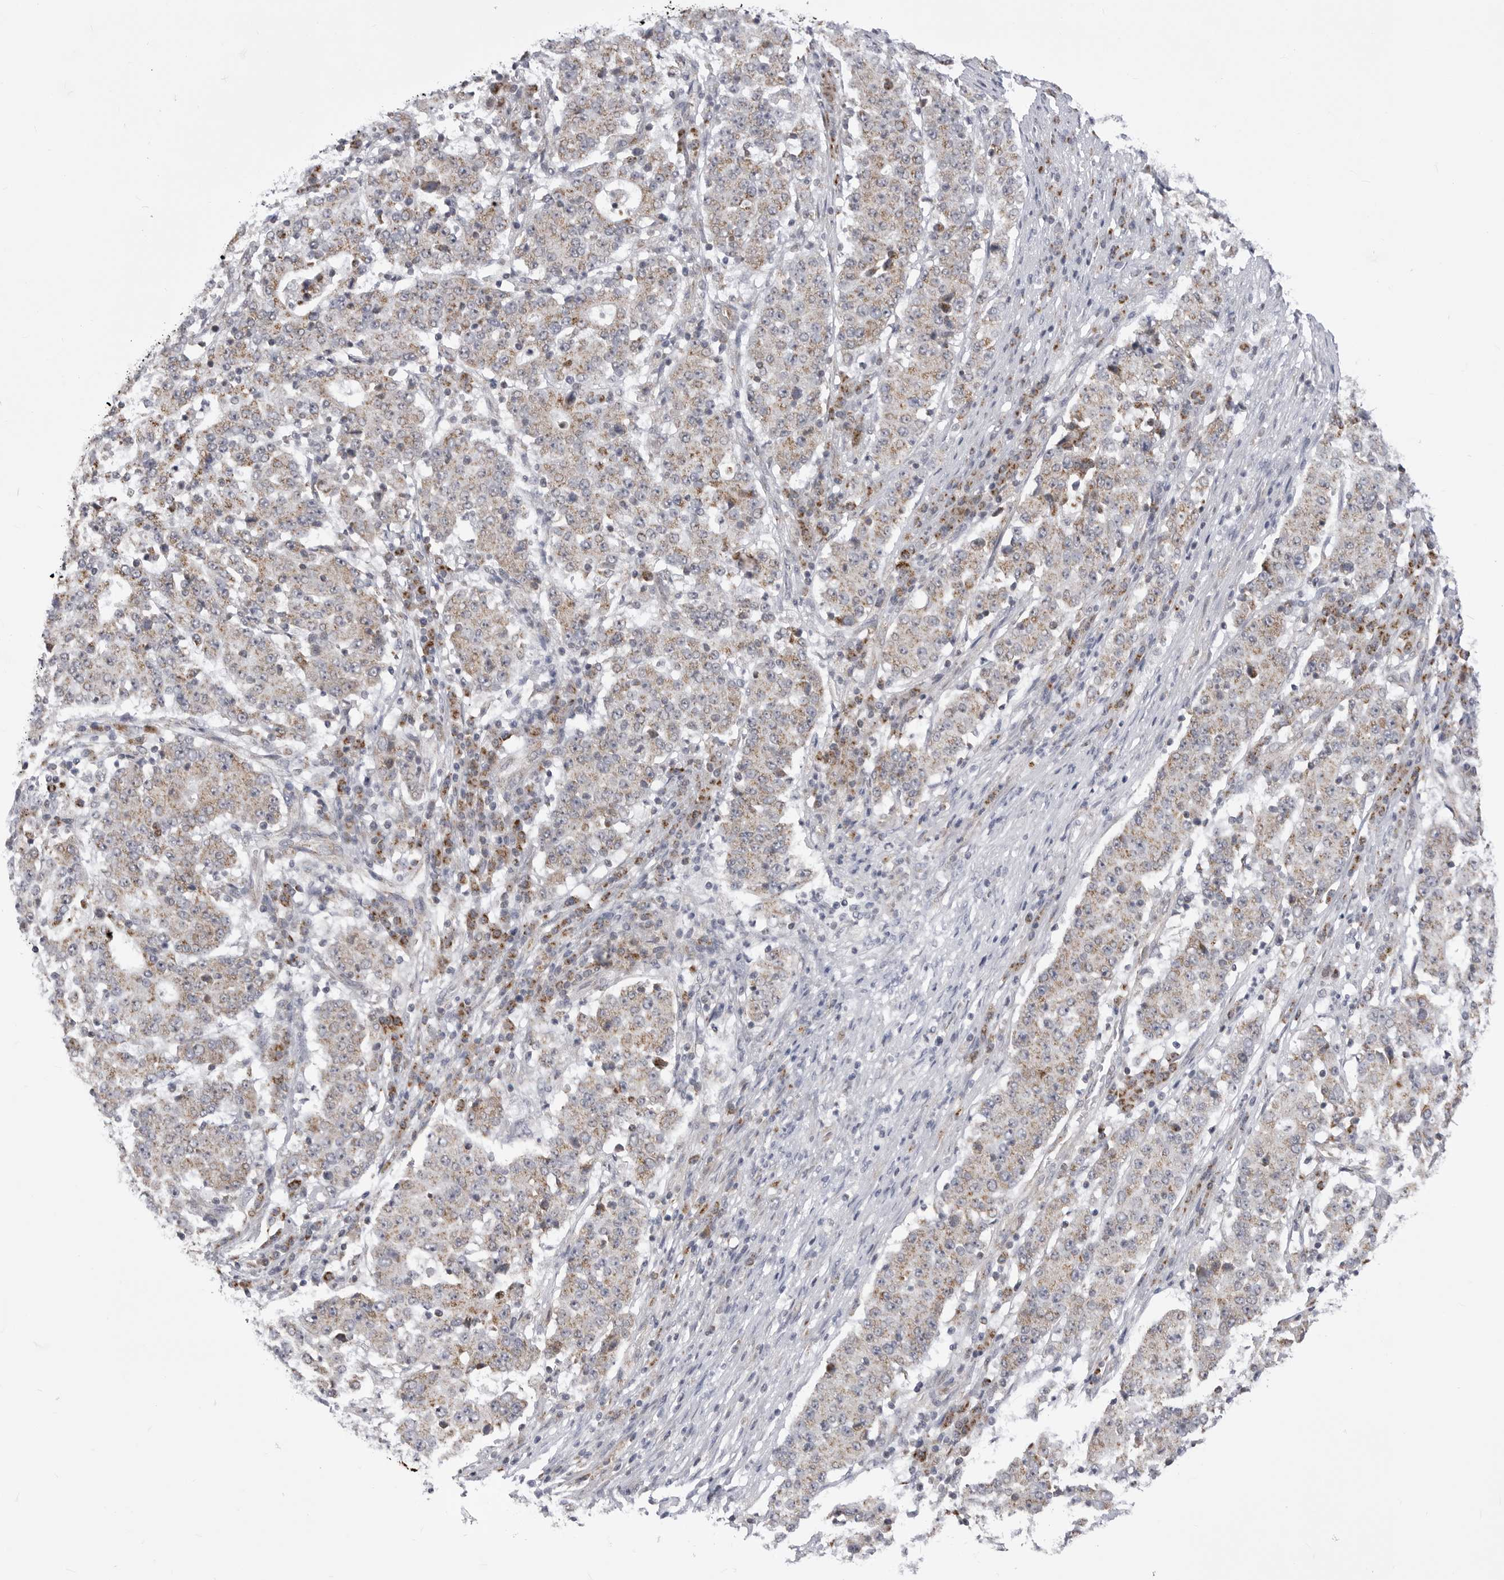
{"staining": {"intensity": "weak", "quantity": ">75%", "location": "cytoplasmic/membranous"}, "tissue": "stomach cancer", "cell_type": "Tumor cells", "image_type": "cancer", "snomed": [{"axis": "morphology", "description": "Adenocarcinoma, NOS"}, {"axis": "topography", "description": "Stomach"}], "caption": "Stomach cancer stained for a protein displays weak cytoplasmic/membranous positivity in tumor cells.", "gene": "FH", "patient": {"sex": "male", "age": 59}}